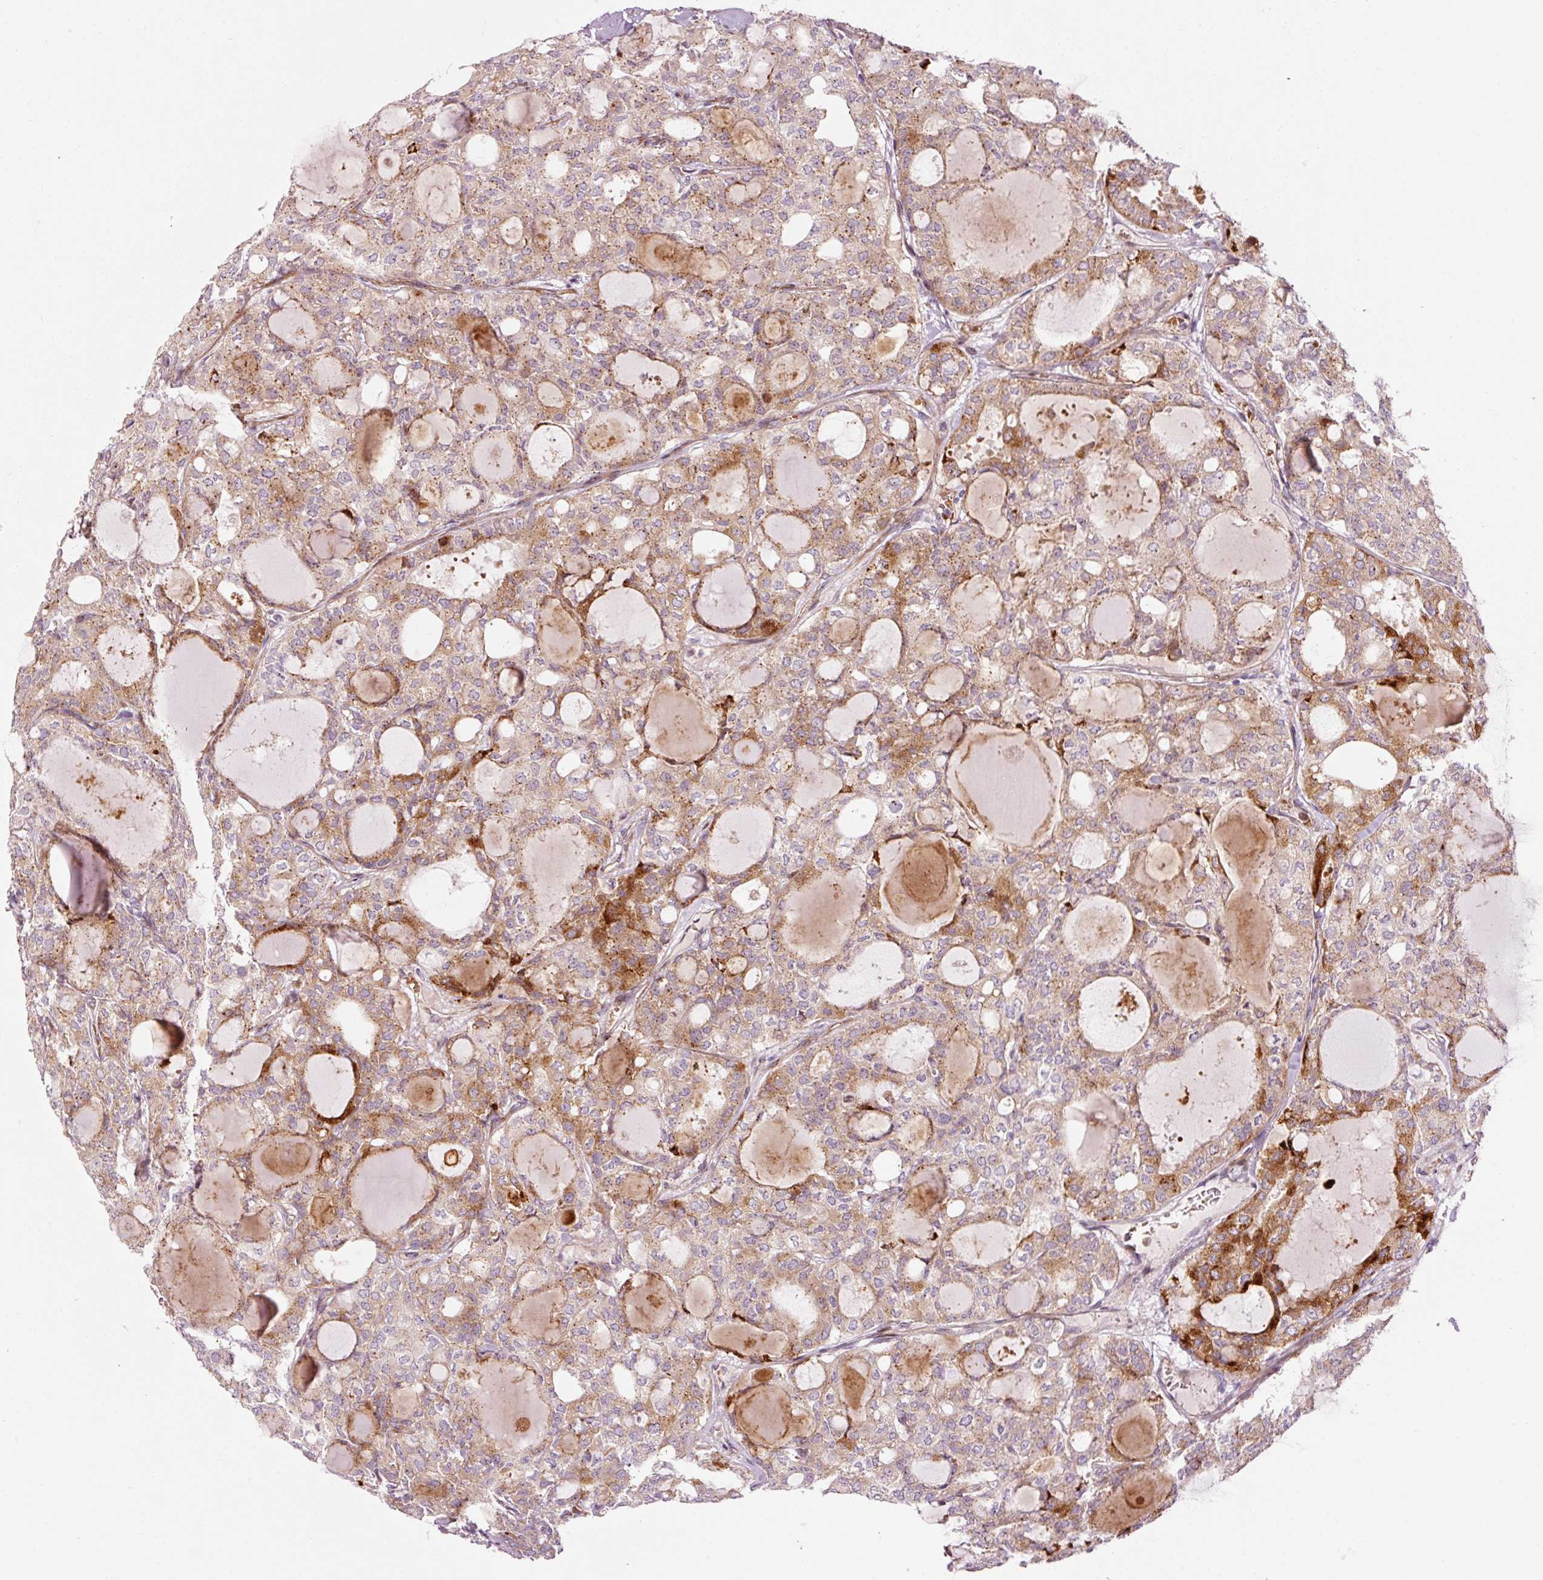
{"staining": {"intensity": "moderate", "quantity": ">75%", "location": "cytoplasmic/membranous"}, "tissue": "thyroid cancer", "cell_type": "Tumor cells", "image_type": "cancer", "snomed": [{"axis": "morphology", "description": "Follicular adenoma carcinoma, NOS"}, {"axis": "topography", "description": "Thyroid gland"}], "caption": "Protein analysis of thyroid cancer tissue displays moderate cytoplasmic/membranous staining in approximately >75% of tumor cells. The staining was performed using DAB (3,3'-diaminobenzidine), with brown indicating positive protein expression. Nuclei are stained blue with hematoxylin.", "gene": "ANKRD20A1", "patient": {"sex": "male", "age": 75}}